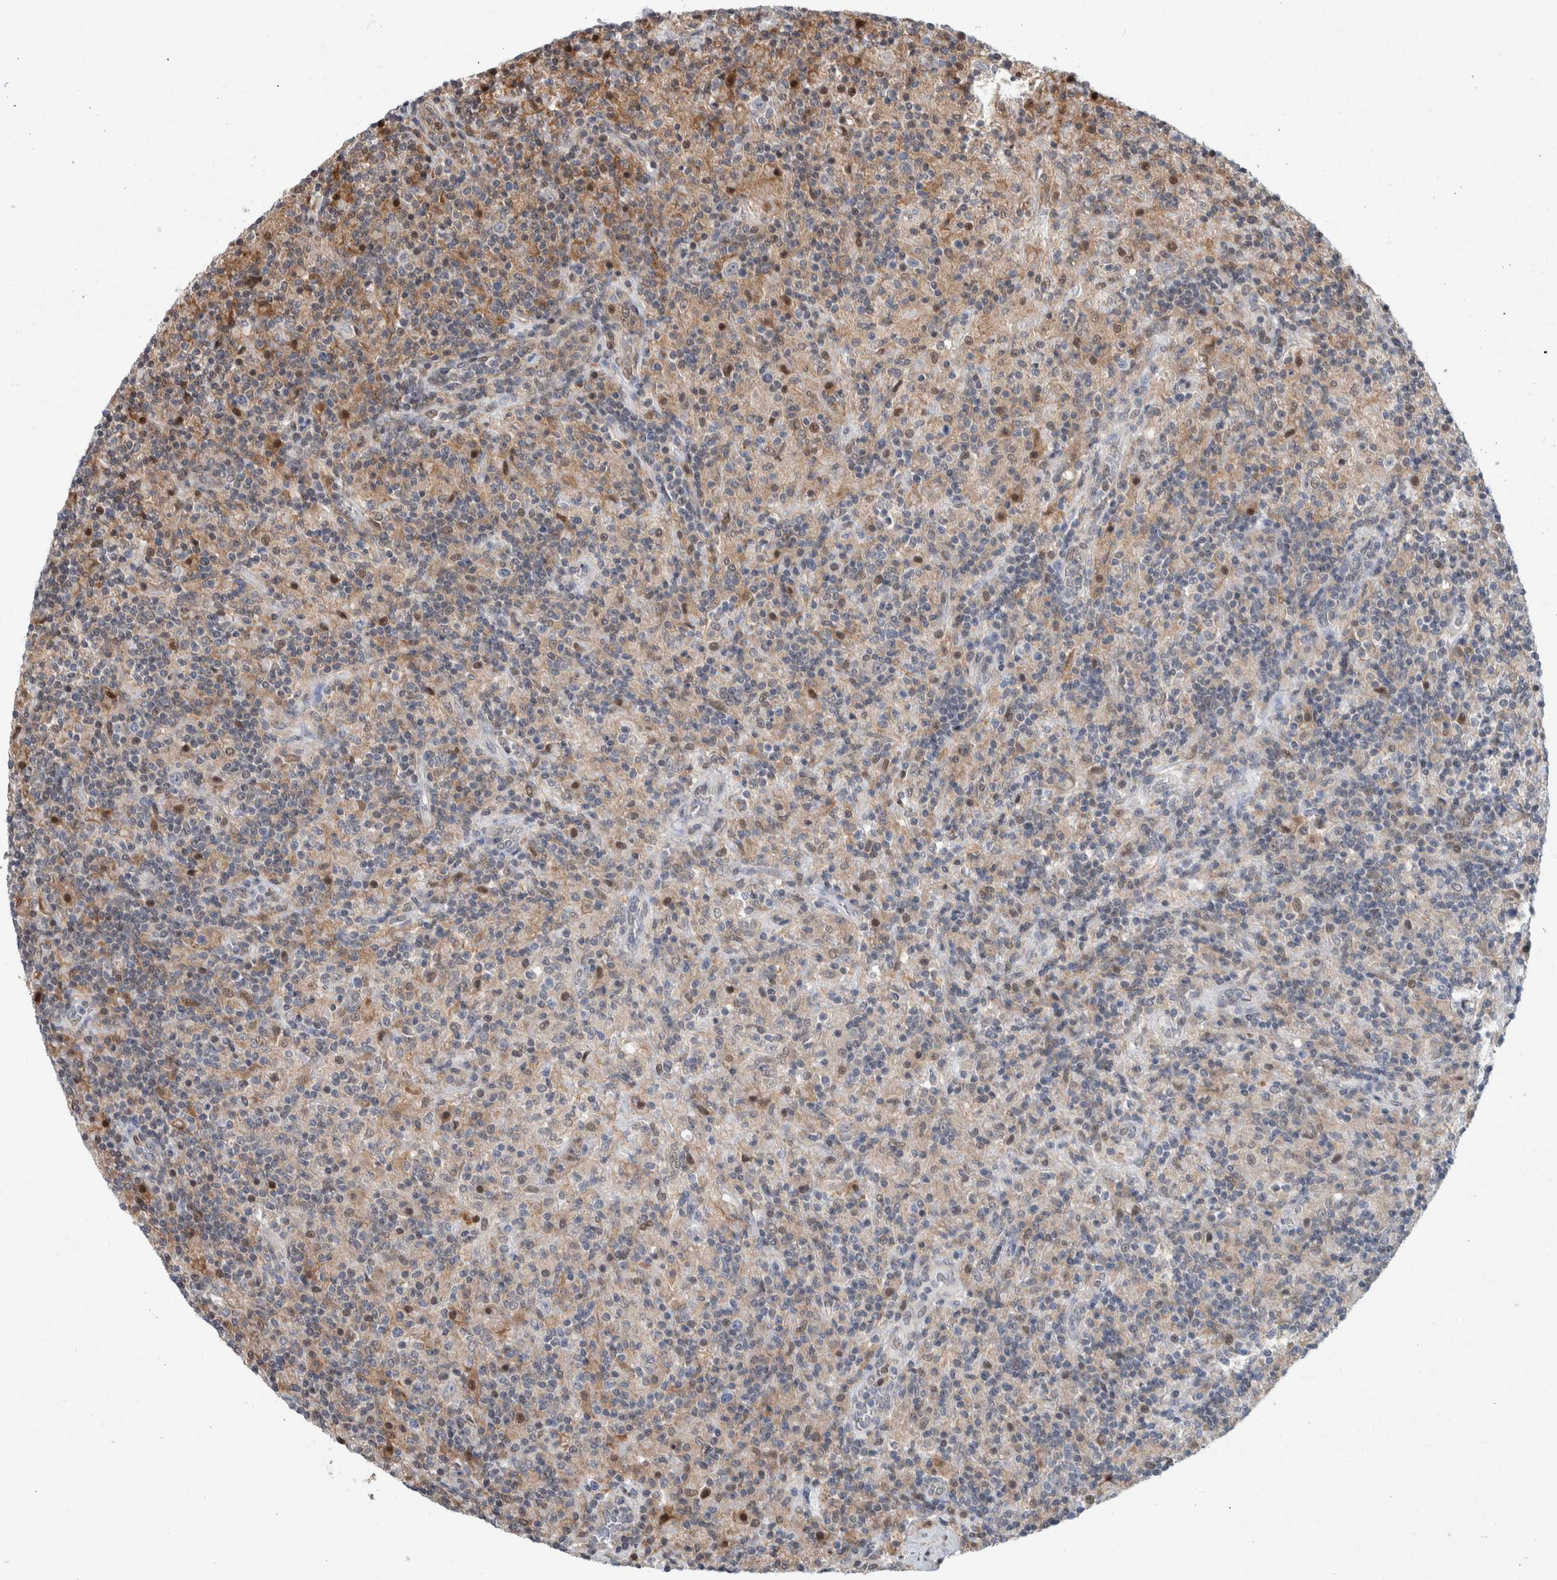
{"staining": {"intensity": "negative", "quantity": "none", "location": "none"}, "tissue": "lymphoma", "cell_type": "Tumor cells", "image_type": "cancer", "snomed": [{"axis": "morphology", "description": "Hodgkin's disease, NOS"}, {"axis": "topography", "description": "Lymph node"}], "caption": "Protein analysis of Hodgkin's disease displays no significant staining in tumor cells.", "gene": "PTPA", "patient": {"sex": "male", "age": 70}}